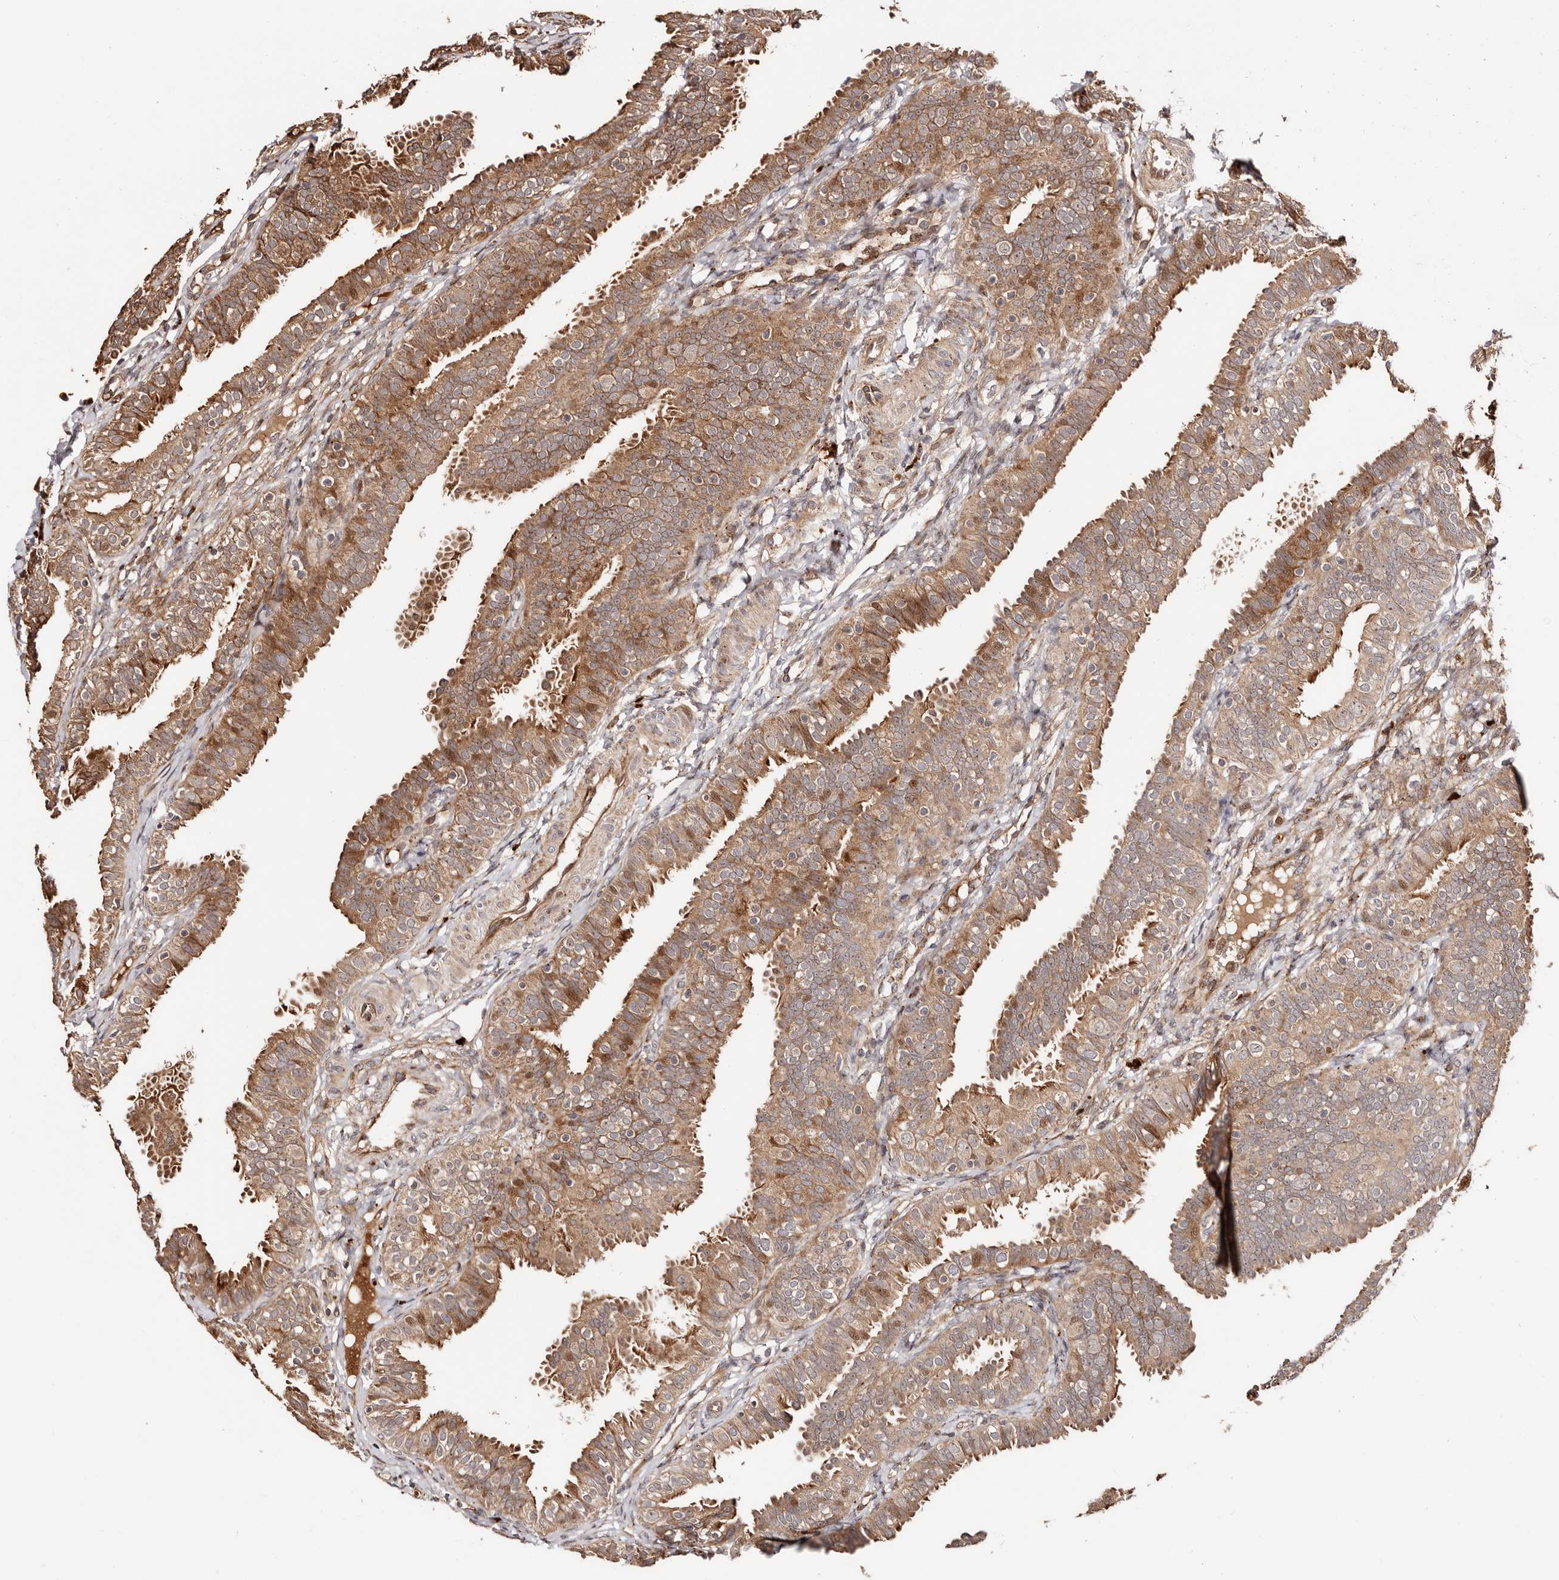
{"staining": {"intensity": "moderate", "quantity": ">75%", "location": "cytoplasmic/membranous,nuclear"}, "tissue": "fallopian tube", "cell_type": "Glandular cells", "image_type": "normal", "snomed": [{"axis": "morphology", "description": "Normal tissue, NOS"}, {"axis": "topography", "description": "Fallopian tube"}], "caption": "Immunohistochemical staining of normal human fallopian tube exhibits medium levels of moderate cytoplasmic/membranous,nuclear staining in approximately >75% of glandular cells.", "gene": "PTPN22", "patient": {"sex": "female", "age": 35}}